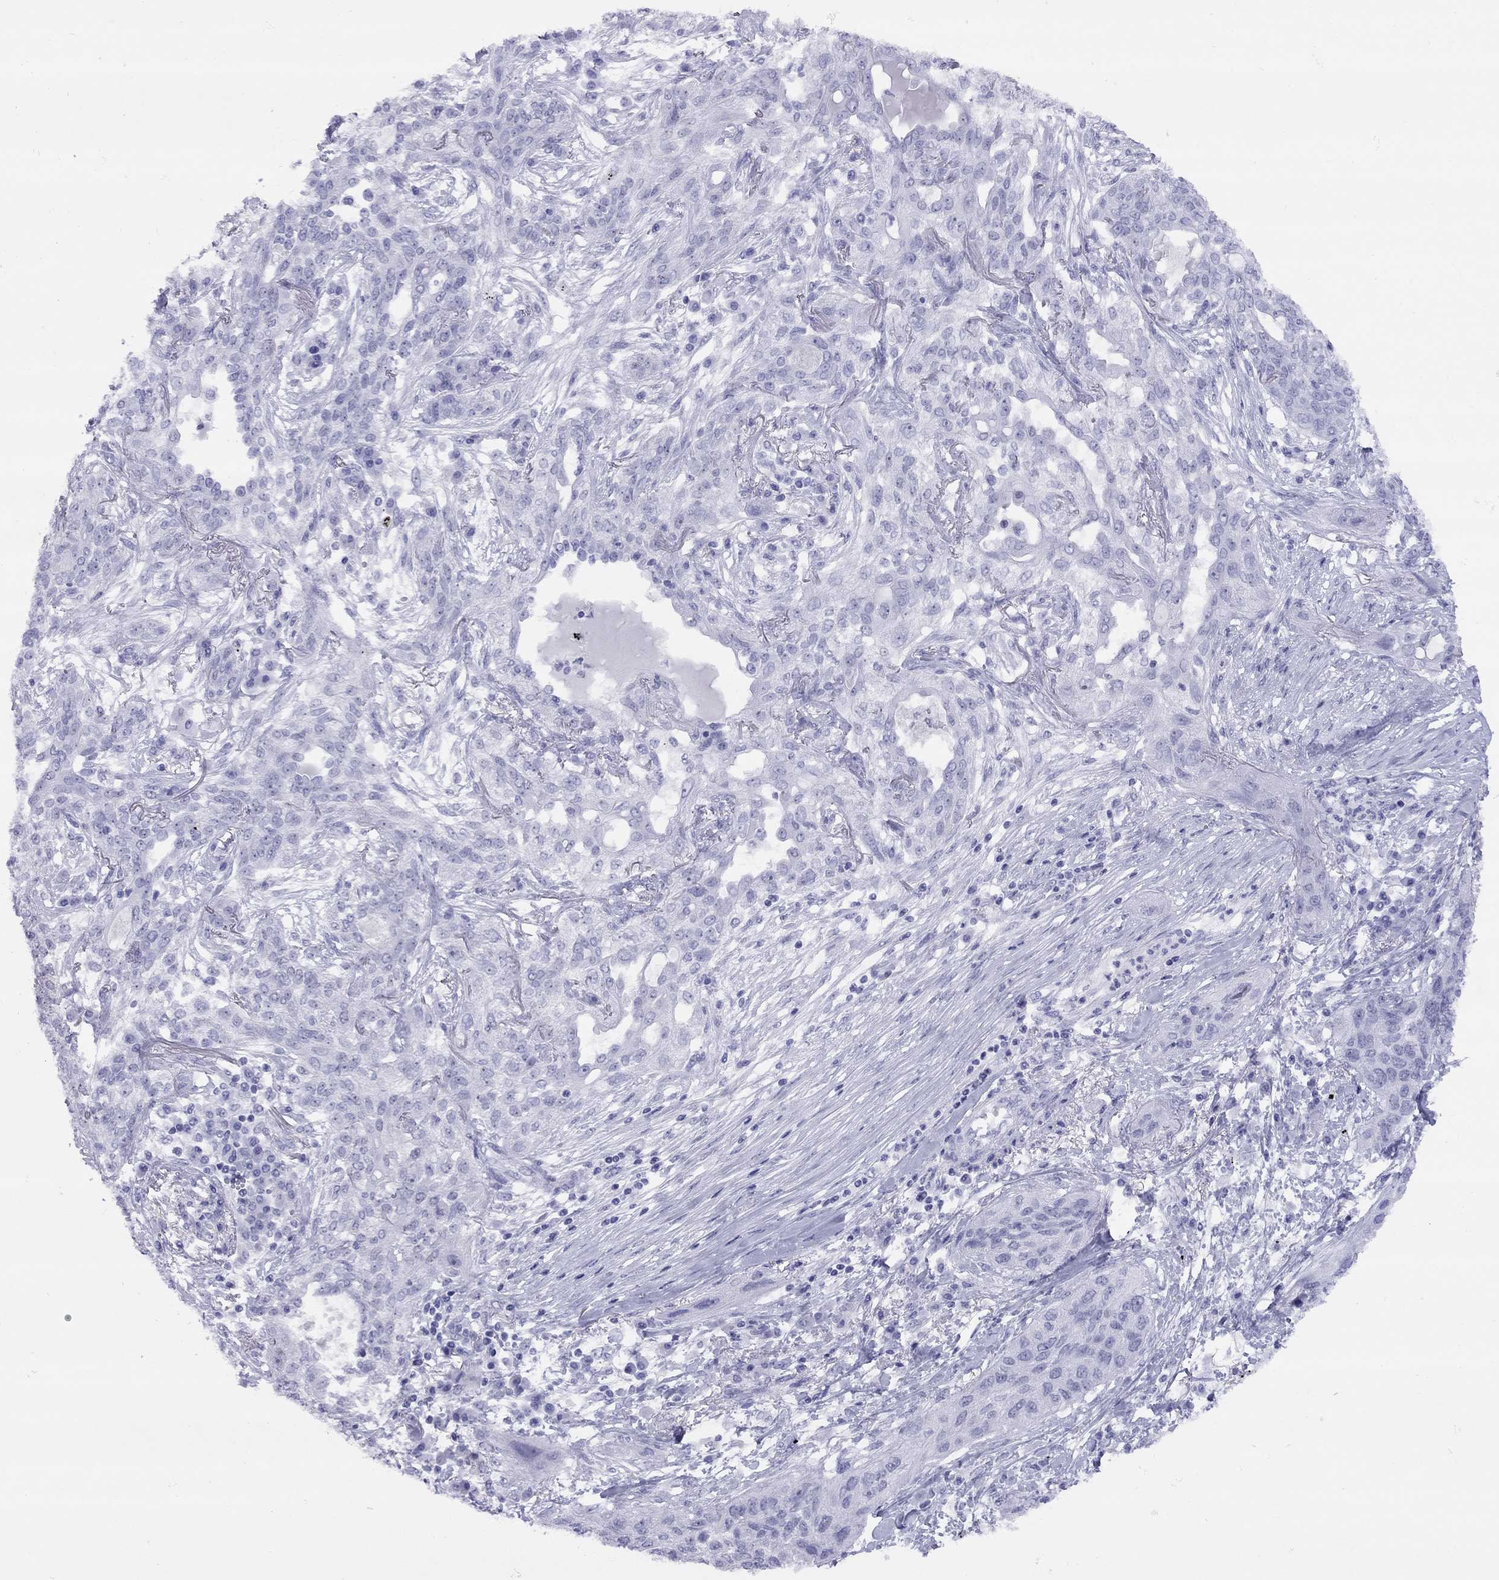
{"staining": {"intensity": "negative", "quantity": "none", "location": "none"}, "tissue": "lung cancer", "cell_type": "Tumor cells", "image_type": "cancer", "snomed": [{"axis": "morphology", "description": "Squamous cell carcinoma, NOS"}, {"axis": "topography", "description": "Lung"}], "caption": "Immunohistochemical staining of human lung squamous cell carcinoma displays no significant expression in tumor cells.", "gene": "LYAR", "patient": {"sex": "female", "age": 70}}